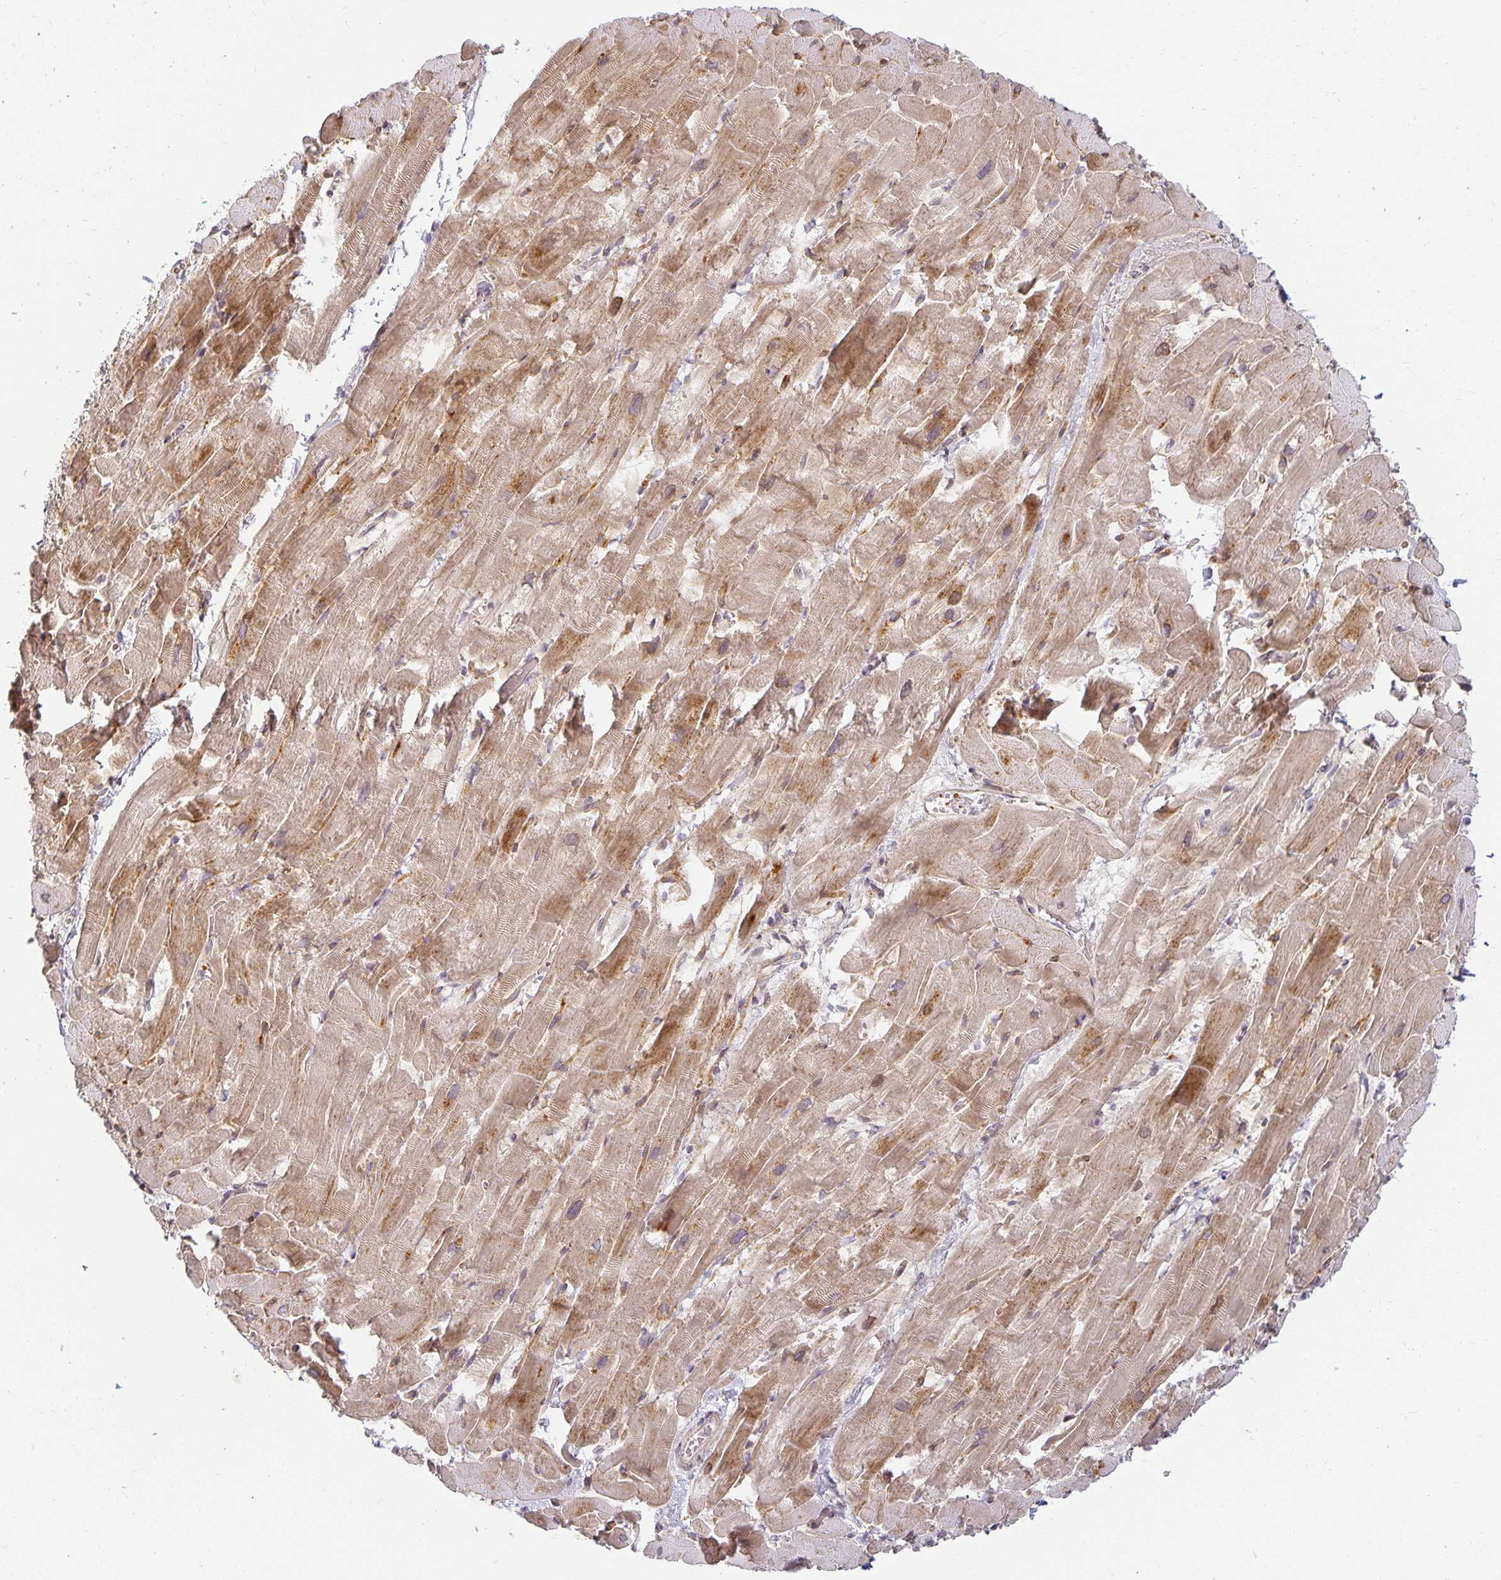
{"staining": {"intensity": "weak", "quantity": "25%-75%", "location": "cytoplasmic/membranous"}, "tissue": "heart muscle", "cell_type": "Cardiomyocytes", "image_type": "normal", "snomed": [{"axis": "morphology", "description": "Normal tissue, NOS"}, {"axis": "topography", "description": "Heart"}], "caption": "IHC histopathology image of normal heart muscle stained for a protein (brown), which shows low levels of weak cytoplasmic/membranous staining in approximately 25%-75% of cardiomyocytes.", "gene": "EHF", "patient": {"sex": "male", "age": 37}}